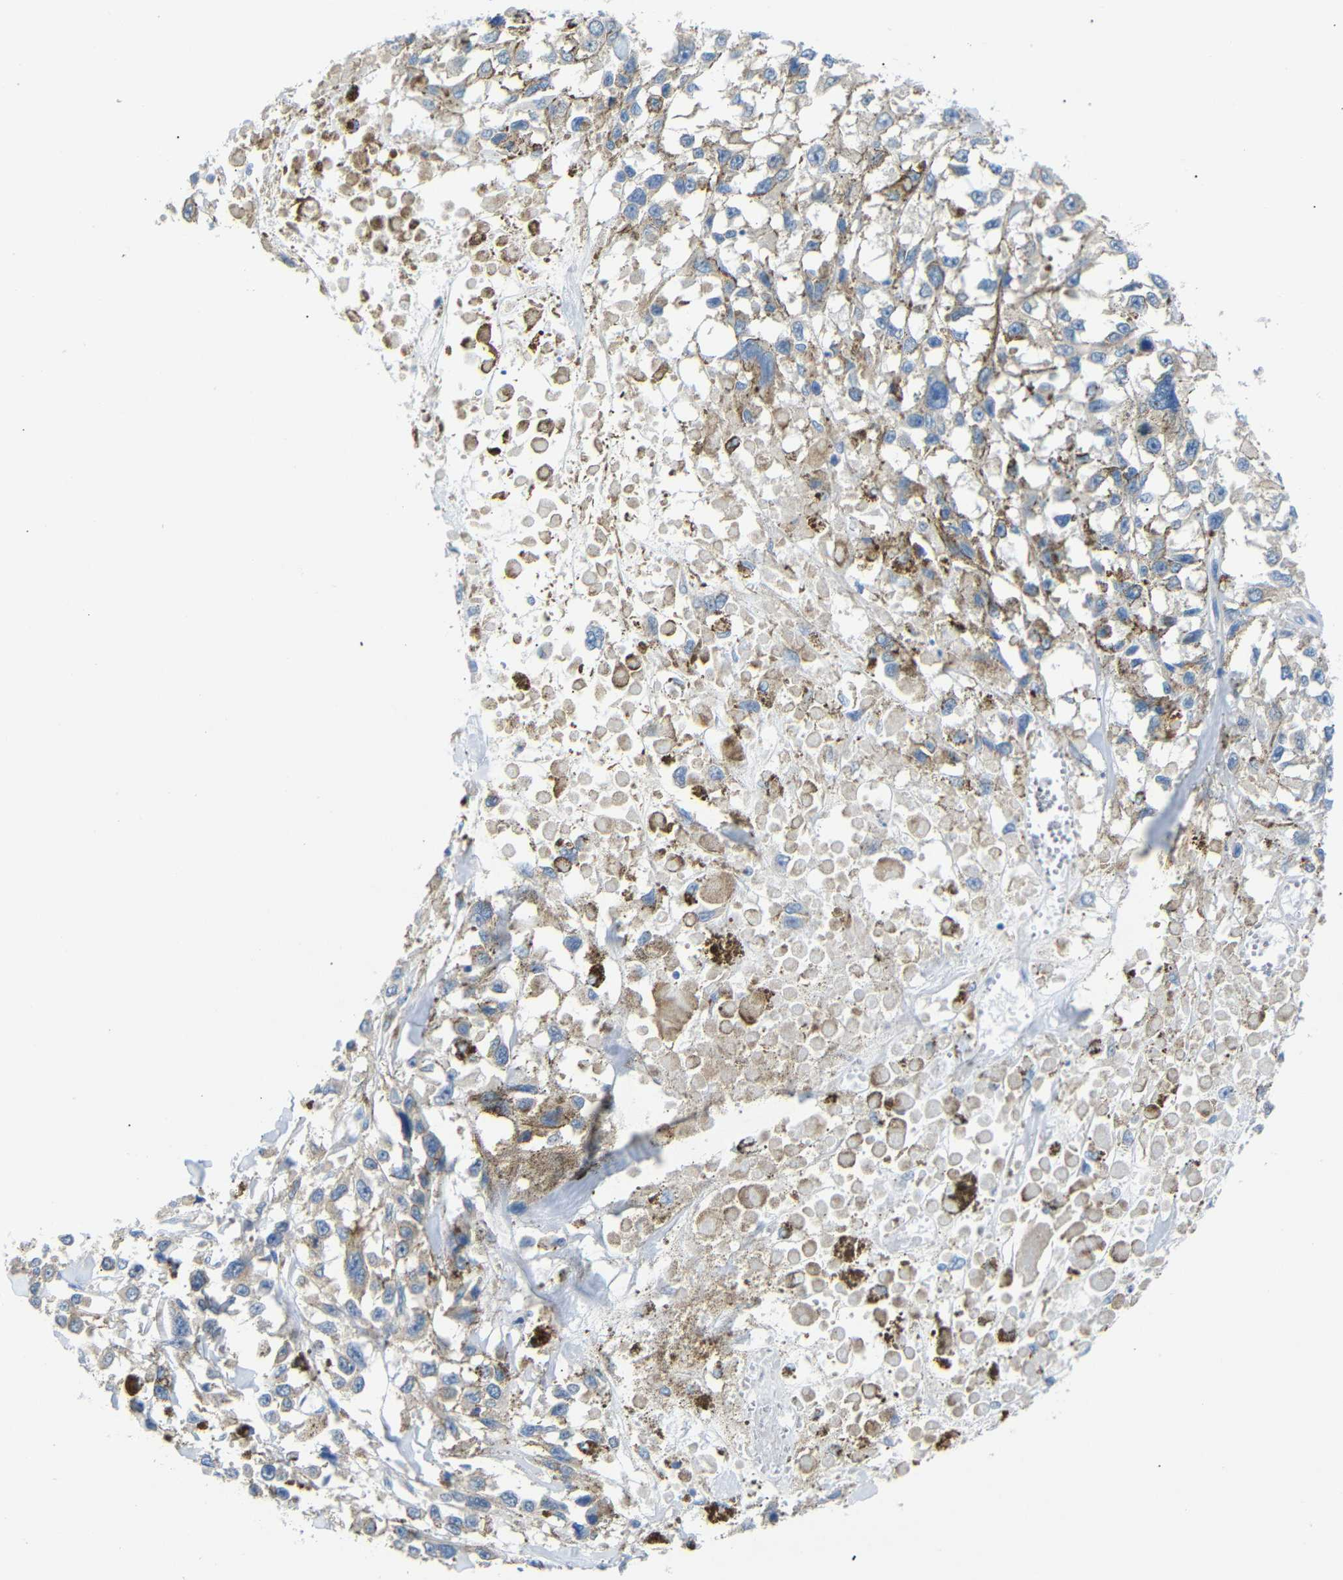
{"staining": {"intensity": "negative", "quantity": "none", "location": "none"}, "tissue": "melanoma", "cell_type": "Tumor cells", "image_type": "cancer", "snomed": [{"axis": "morphology", "description": "Malignant melanoma, Metastatic site"}, {"axis": "topography", "description": "Lymph node"}], "caption": "DAB immunohistochemical staining of human malignant melanoma (metastatic site) demonstrates no significant staining in tumor cells.", "gene": "DCP1A", "patient": {"sex": "male", "age": 59}}